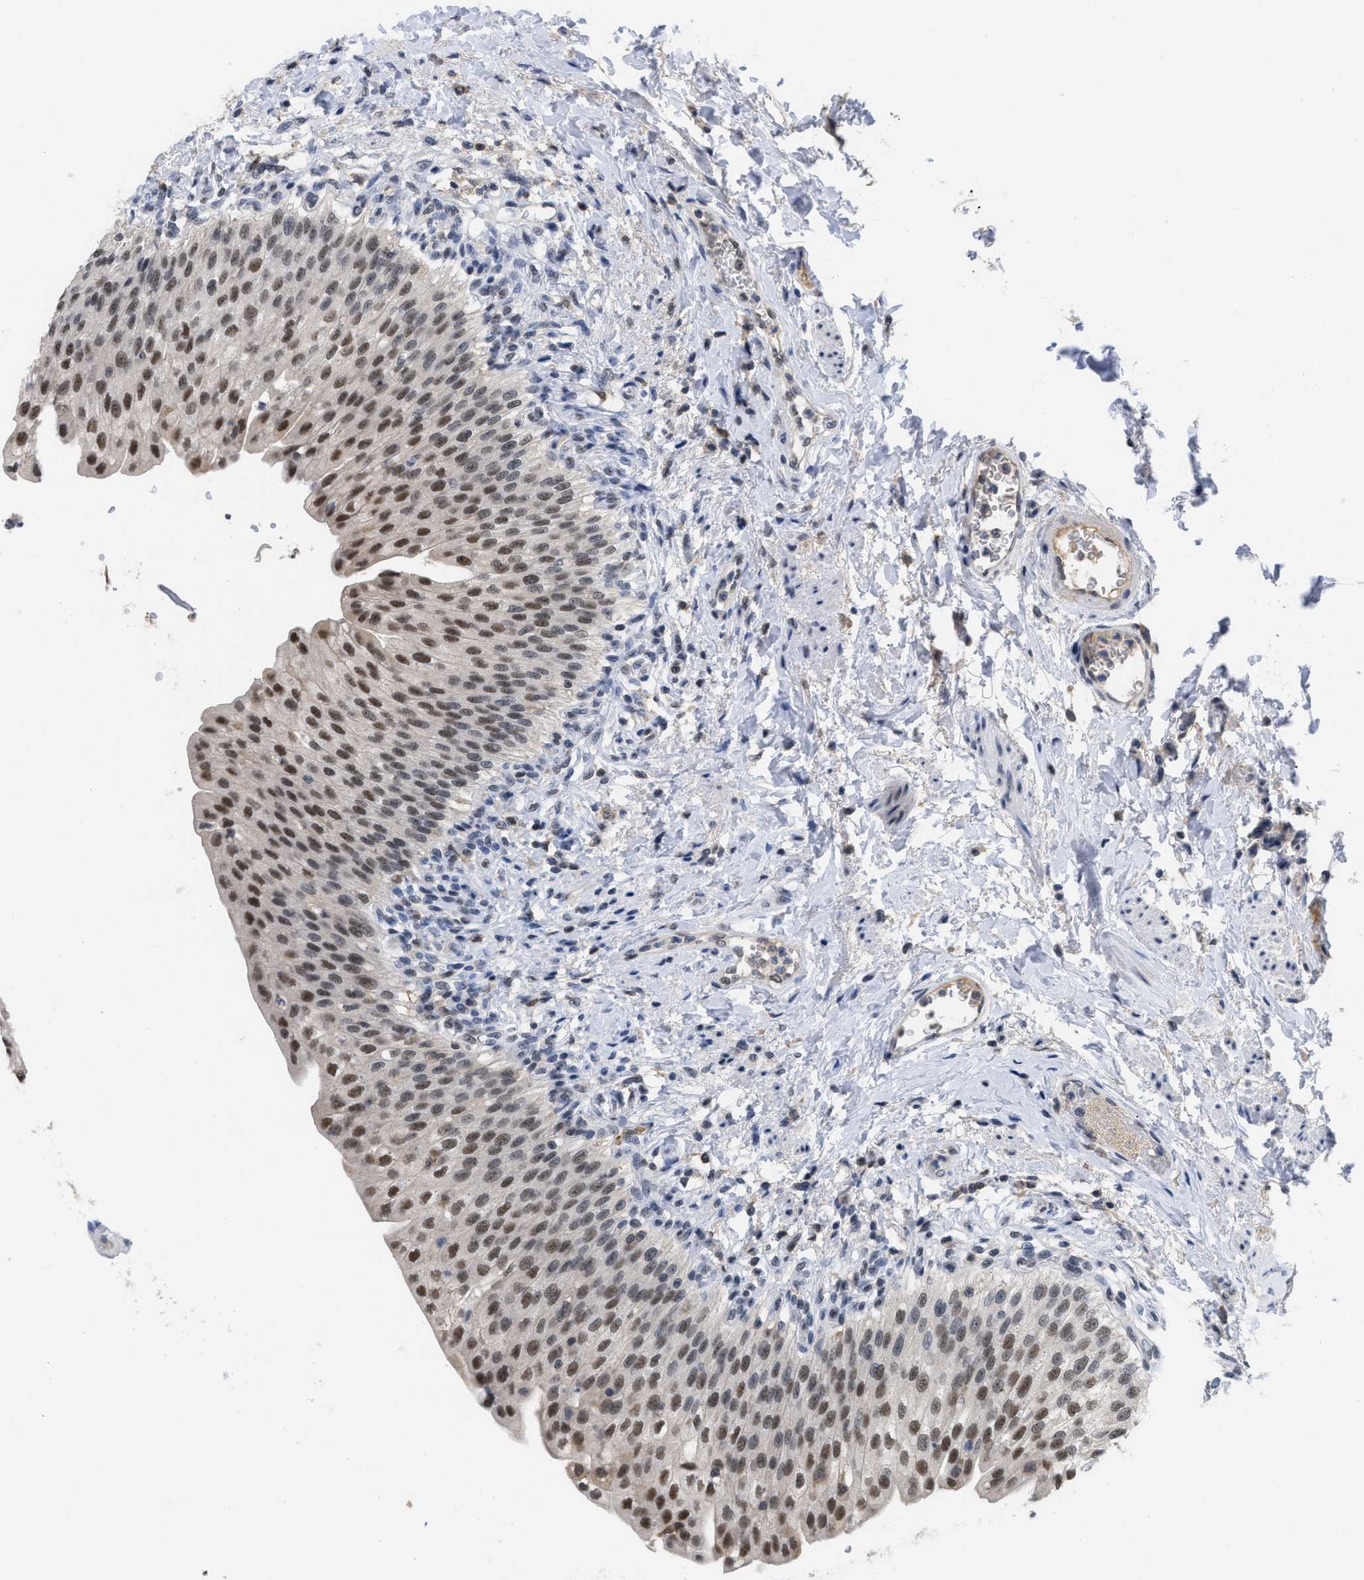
{"staining": {"intensity": "moderate", "quantity": ">75%", "location": "nuclear"}, "tissue": "urinary bladder", "cell_type": "Urothelial cells", "image_type": "normal", "snomed": [{"axis": "morphology", "description": "Normal tissue, NOS"}, {"axis": "topography", "description": "Urinary bladder"}], "caption": "Moderate nuclear protein staining is identified in about >75% of urothelial cells in urinary bladder.", "gene": "GGNBP2", "patient": {"sex": "female", "age": 60}}